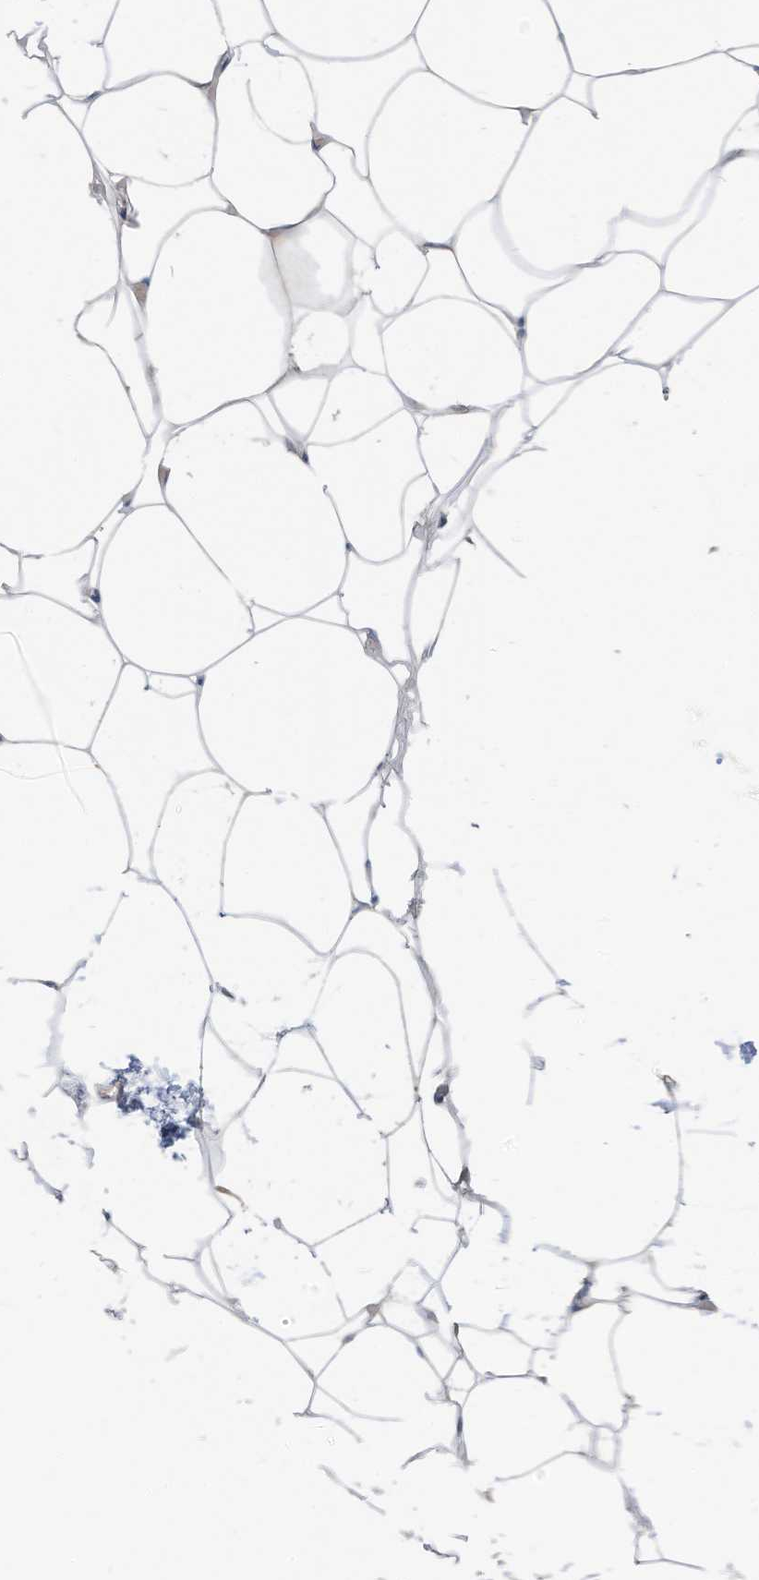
{"staining": {"intensity": "negative", "quantity": "none", "location": "none"}, "tissue": "adipose tissue", "cell_type": "Adipocytes", "image_type": "normal", "snomed": [{"axis": "morphology", "description": "Normal tissue, NOS"}, {"axis": "topography", "description": "Breast"}], "caption": "Immunohistochemistry of unremarkable human adipose tissue exhibits no positivity in adipocytes.", "gene": "LDAH", "patient": {"sex": "female", "age": 23}}